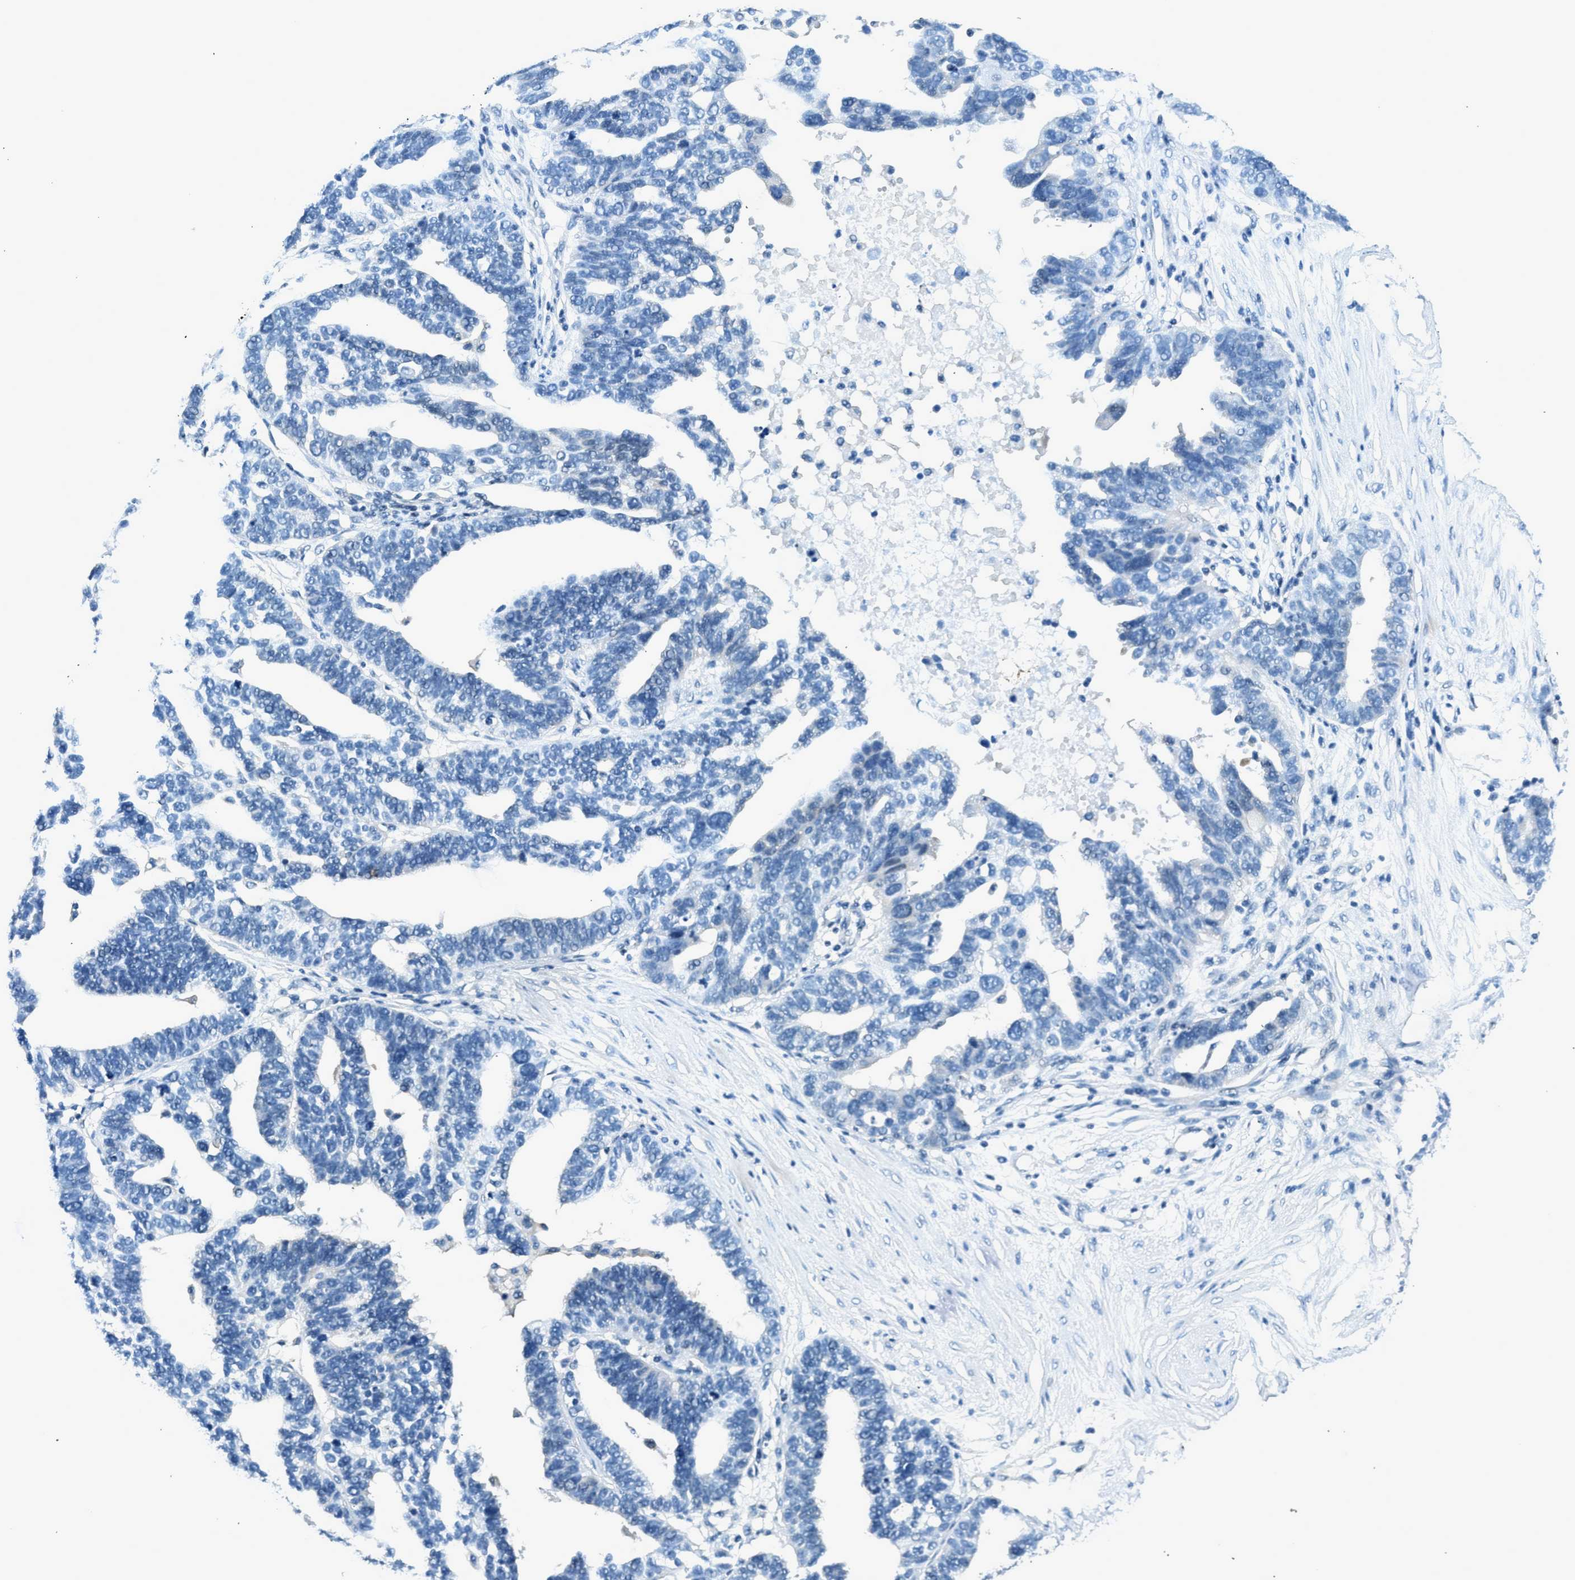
{"staining": {"intensity": "negative", "quantity": "none", "location": "none"}, "tissue": "ovarian cancer", "cell_type": "Tumor cells", "image_type": "cancer", "snomed": [{"axis": "morphology", "description": "Cystadenocarcinoma, serous, NOS"}, {"axis": "topography", "description": "Ovary"}], "caption": "Micrograph shows no protein staining in tumor cells of ovarian serous cystadenocarcinoma tissue.", "gene": "LMLN", "patient": {"sex": "female", "age": 59}}